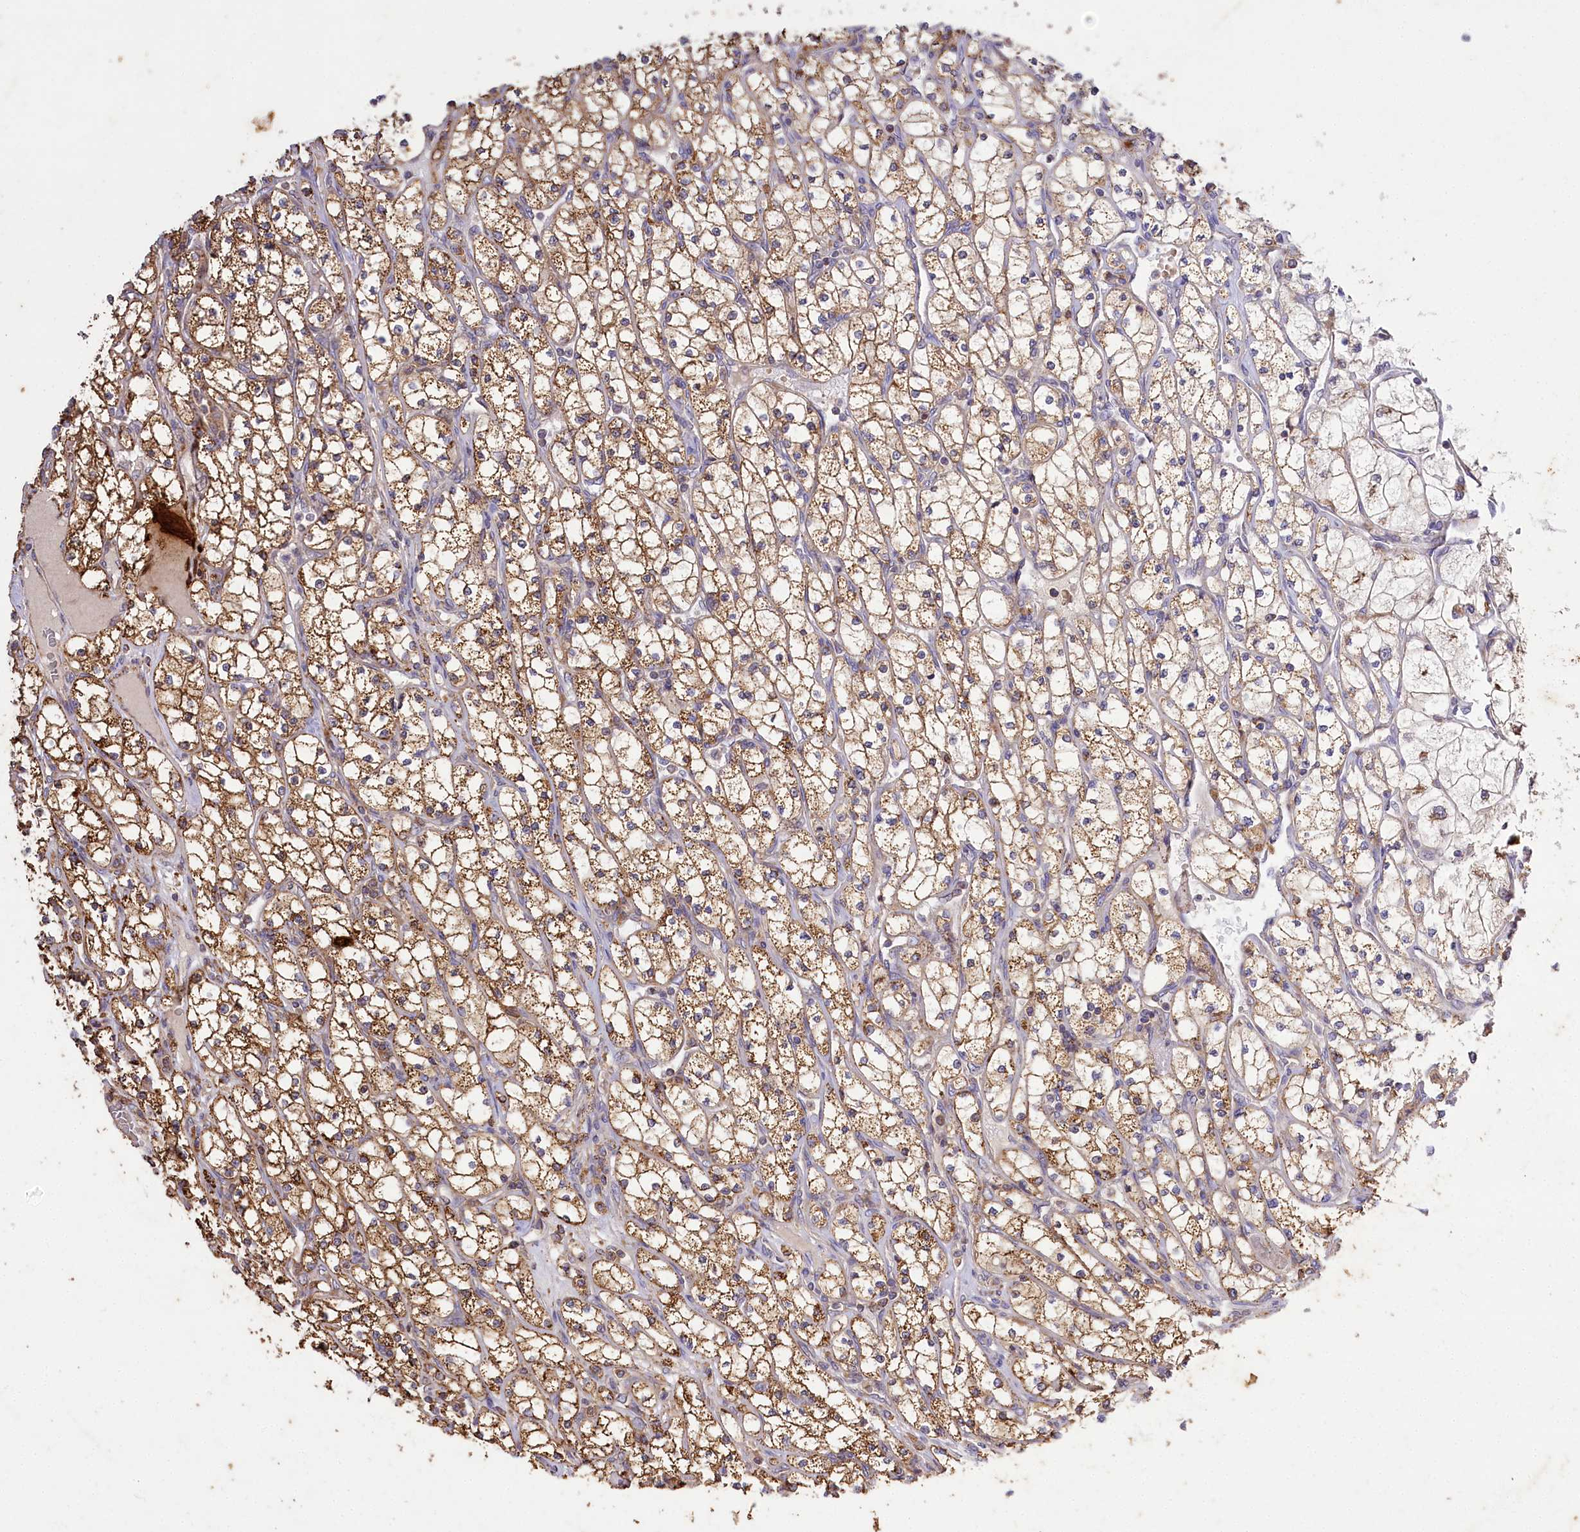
{"staining": {"intensity": "moderate", "quantity": ">75%", "location": "cytoplasmic/membranous"}, "tissue": "renal cancer", "cell_type": "Tumor cells", "image_type": "cancer", "snomed": [{"axis": "morphology", "description": "Adenocarcinoma, NOS"}, {"axis": "topography", "description": "Kidney"}], "caption": "About >75% of tumor cells in human adenocarcinoma (renal) display moderate cytoplasmic/membranous protein positivity as visualized by brown immunohistochemical staining.", "gene": "CARD19", "patient": {"sex": "male", "age": 80}}